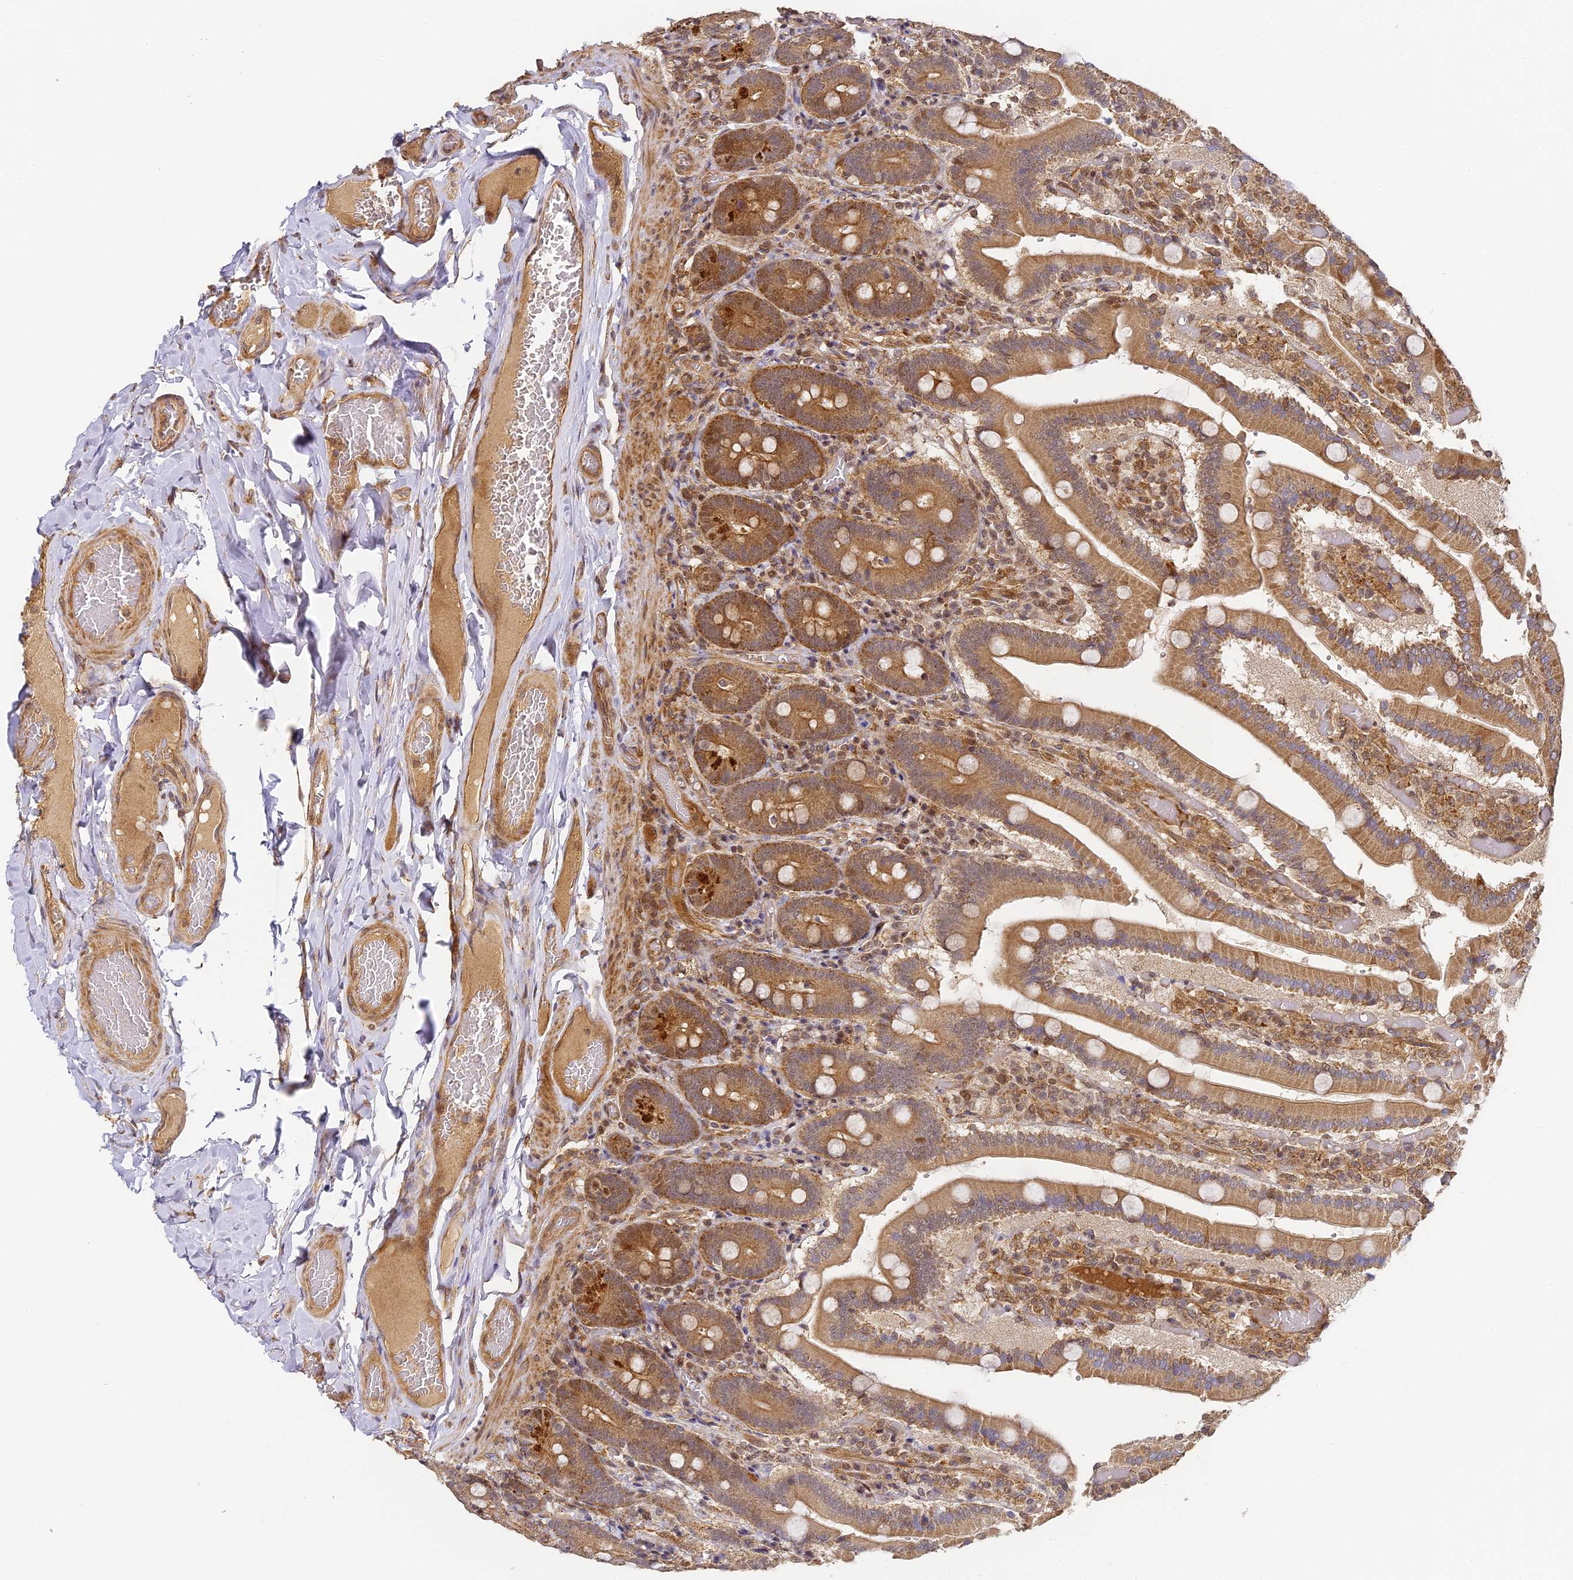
{"staining": {"intensity": "strong", "quantity": ">75%", "location": "cytoplasmic/membranous,nuclear"}, "tissue": "duodenum", "cell_type": "Glandular cells", "image_type": "normal", "snomed": [{"axis": "morphology", "description": "Normal tissue, NOS"}, {"axis": "topography", "description": "Duodenum"}], "caption": "Human duodenum stained with a brown dye demonstrates strong cytoplasmic/membranous,nuclear positive expression in about >75% of glandular cells.", "gene": "ENSG00000268870", "patient": {"sex": "female", "age": 62}}